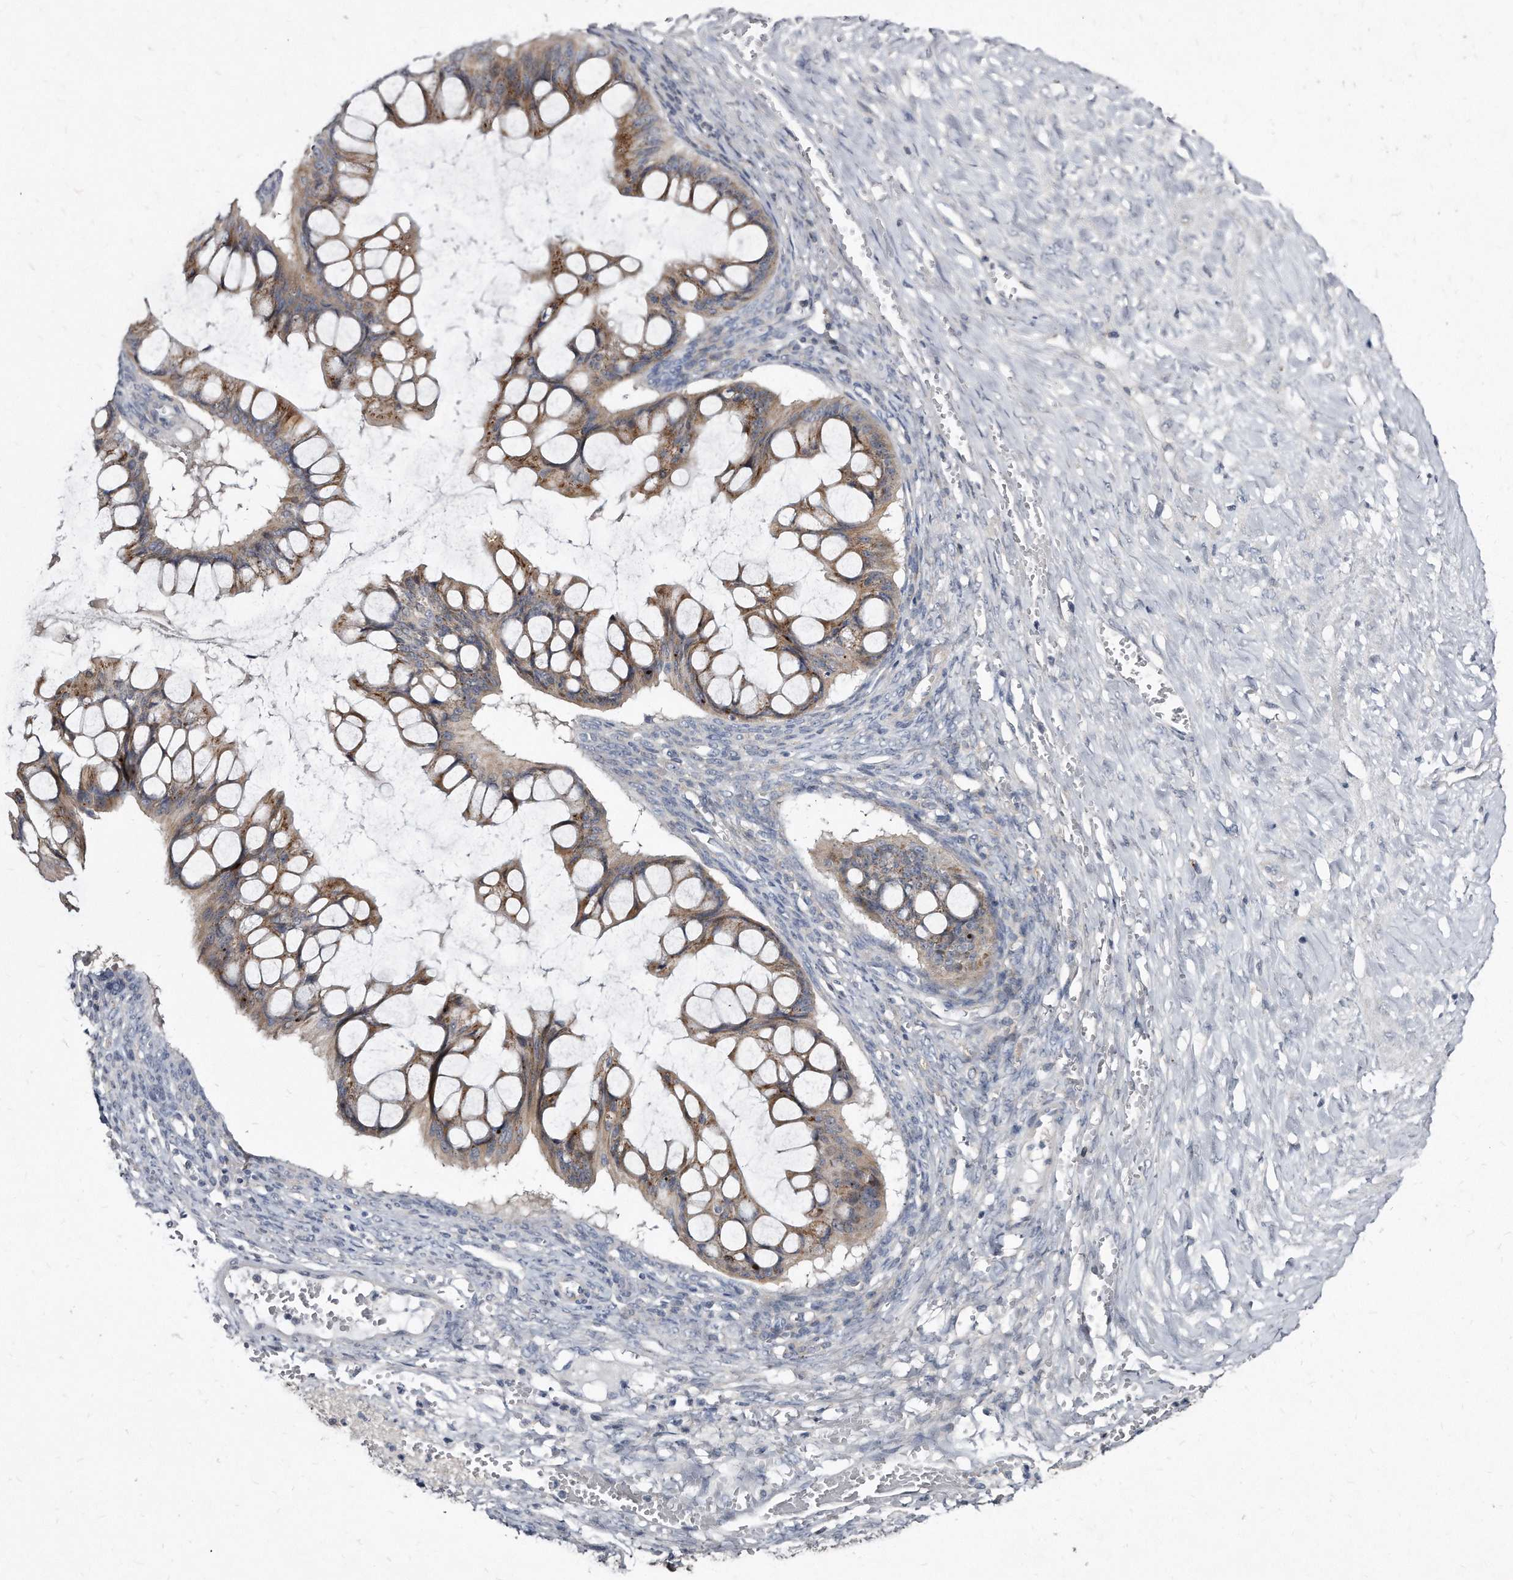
{"staining": {"intensity": "moderate", "quantity": ">75%", "location": "cytoplasmic/membranous"}, "tissue": "ovarian cancer", "cell_type": "Tumor cells", "image_type": "cancer", "snomed": [{"axis": "morphology", "description": "Cystadenocarcinoma, mucinous, NOS"}, {"axis": "topography", "description": "Ovary"}], "caption": "A histopathology image of ovarian cancer (mucinous cystadenocarcinoma) stained for a protein exhibits moderate cytoplasmic/membranous brown staining in tumor cells. The protein of interest is stained brown, and the nuclei are stained in blue (DAB (3,3'-diaminobenzidine) IHC with brightfield microscopy, high magnification).", "gene": "KLHDC3", "patient": {"sex": "female", "age": 73}}